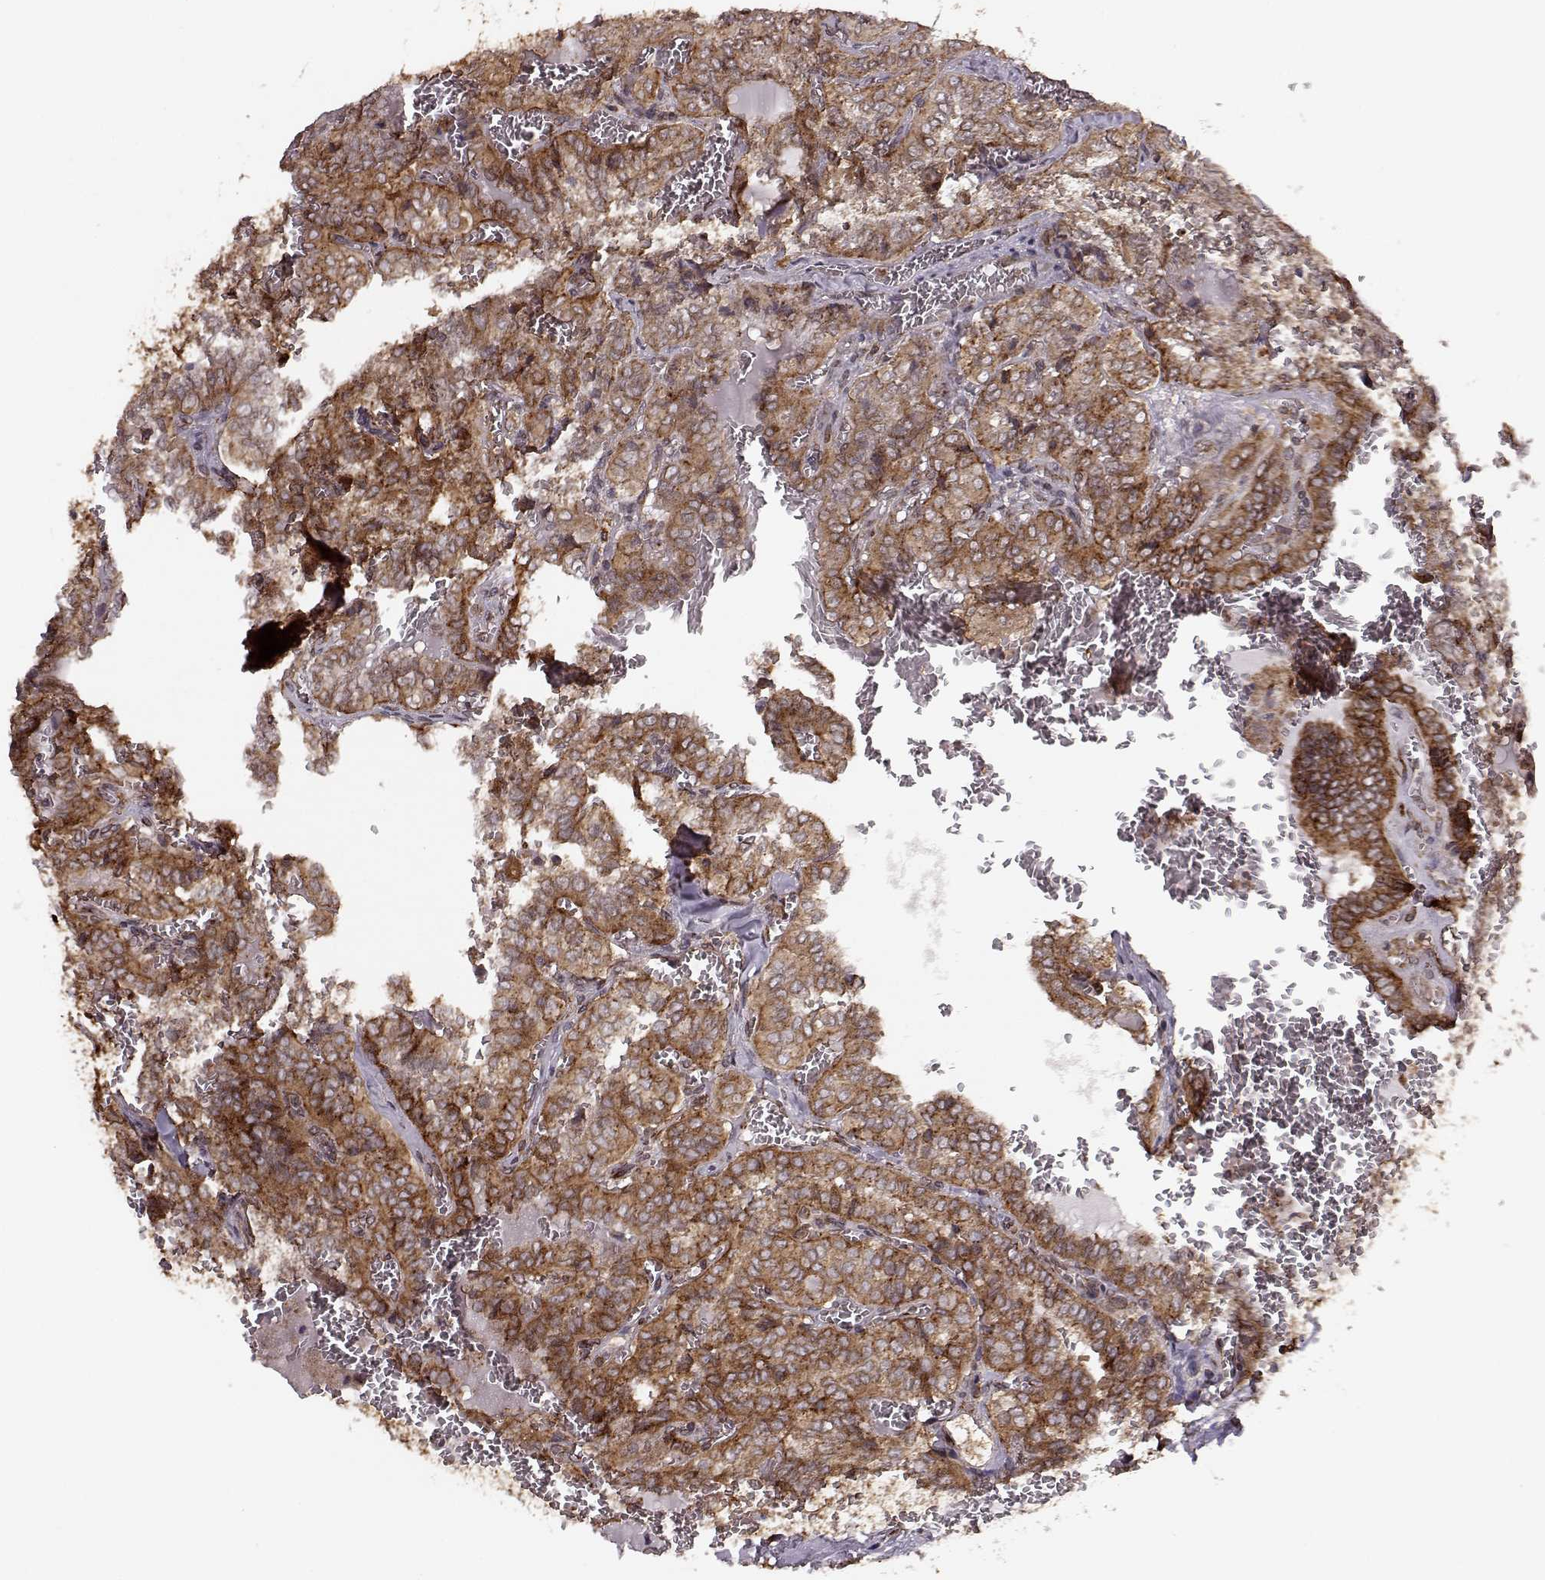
{"staining": {"intensity": "moderate", "quantity": ">75%", "location": "cytoplasmic/membranous"}, "tissue": "thyroid cancer", "cell_type": "Tumor cells", "image_type": "cancer", "snomed": [{"axis": "morphology", "description": "Papillary adenocarcinoma, NOS"}, {"axis": "topography", "description": "Thyroid gland"}], "caption": "Protein positivity by IHC displays moderate cytoplasmic/membranous expression in about >75% of tumor cells in thyroid papillary adenocarcinoma. (IHC, brightfield microscopy, high magnification).", "gene": "YIPF5", "patient": {"sex": "female", "age": 41}}